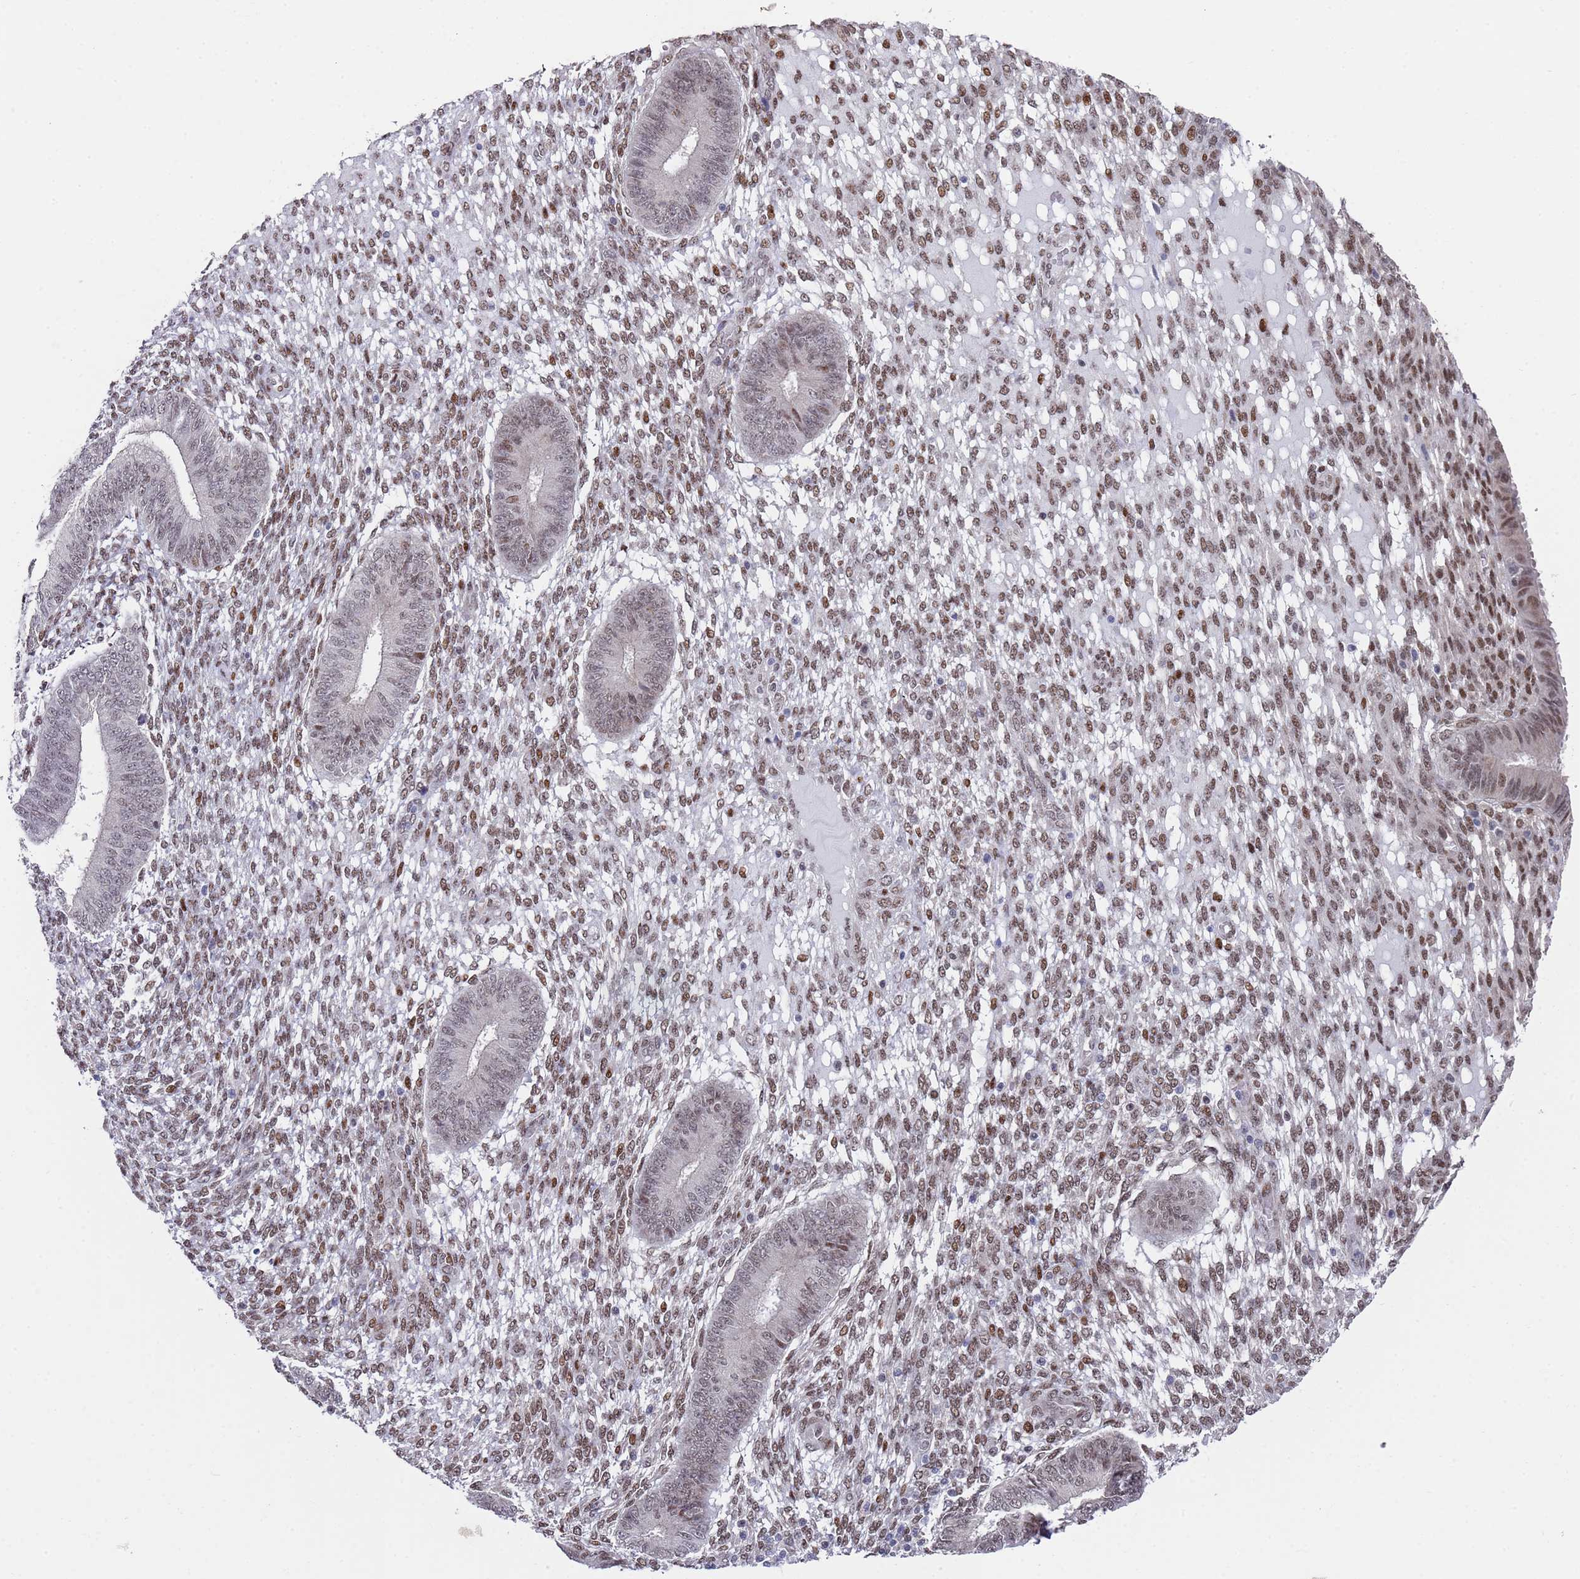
{"staining": {"intensity": "moderate", "quantity": "25%-75%", "location": "nuclear"}, "tissue": "endometrium", "cell_type": "Cells in endometrial stroma", "image_type": "normal", "snomed": [{"axis": "morphology", "description": "Normal tissue, NOS"}, {"axis": "topography", "description": "Endometrium"}], "caption": "Cells in endometrial stroma display moderate nuclear staining in approximately 25%-75% of cells in normal endometrium.", "gene": "COPS6", "patient": {"sex": "female", "age": 49}}